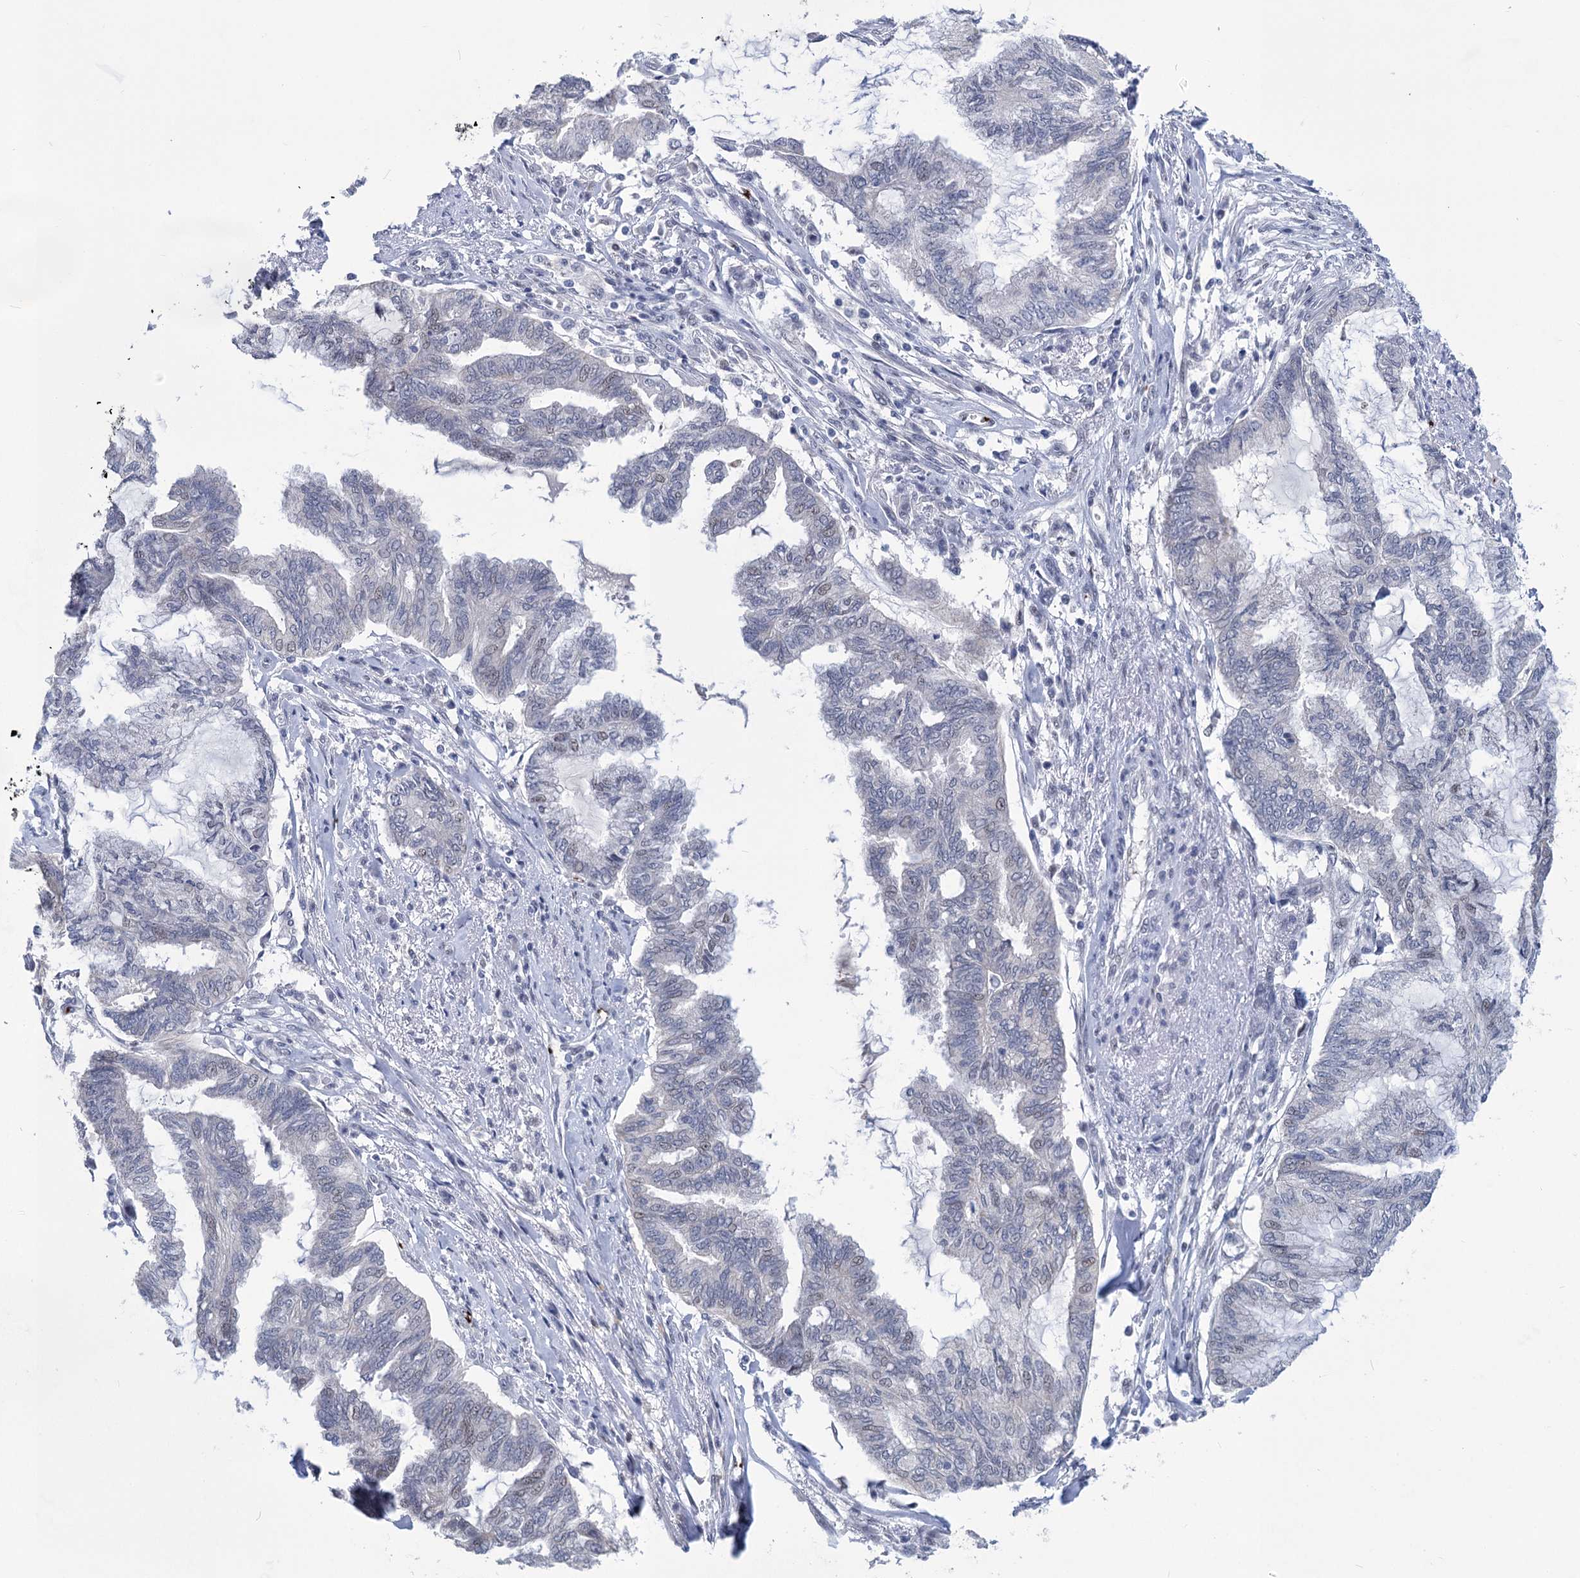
{"staining": {"intensity": "weak", "quantity": "<25%", "location": "nuclear"}, "tissue": "endometrial cancer", "cell_type": "Tumor cells", "image_type": "cancer", "snomed": [{"axis": "morphology", "description": "Adenocarcinoma, NOS"}, {"axis": "topography", "description": "Endometrium"}], "caption": "Endometrial adenocarcinoma stained for a protein using immunohistochemistry displays no staining tumor cells.", "gene": "MON2", "patient": {"sex": "female", "age": 86}}